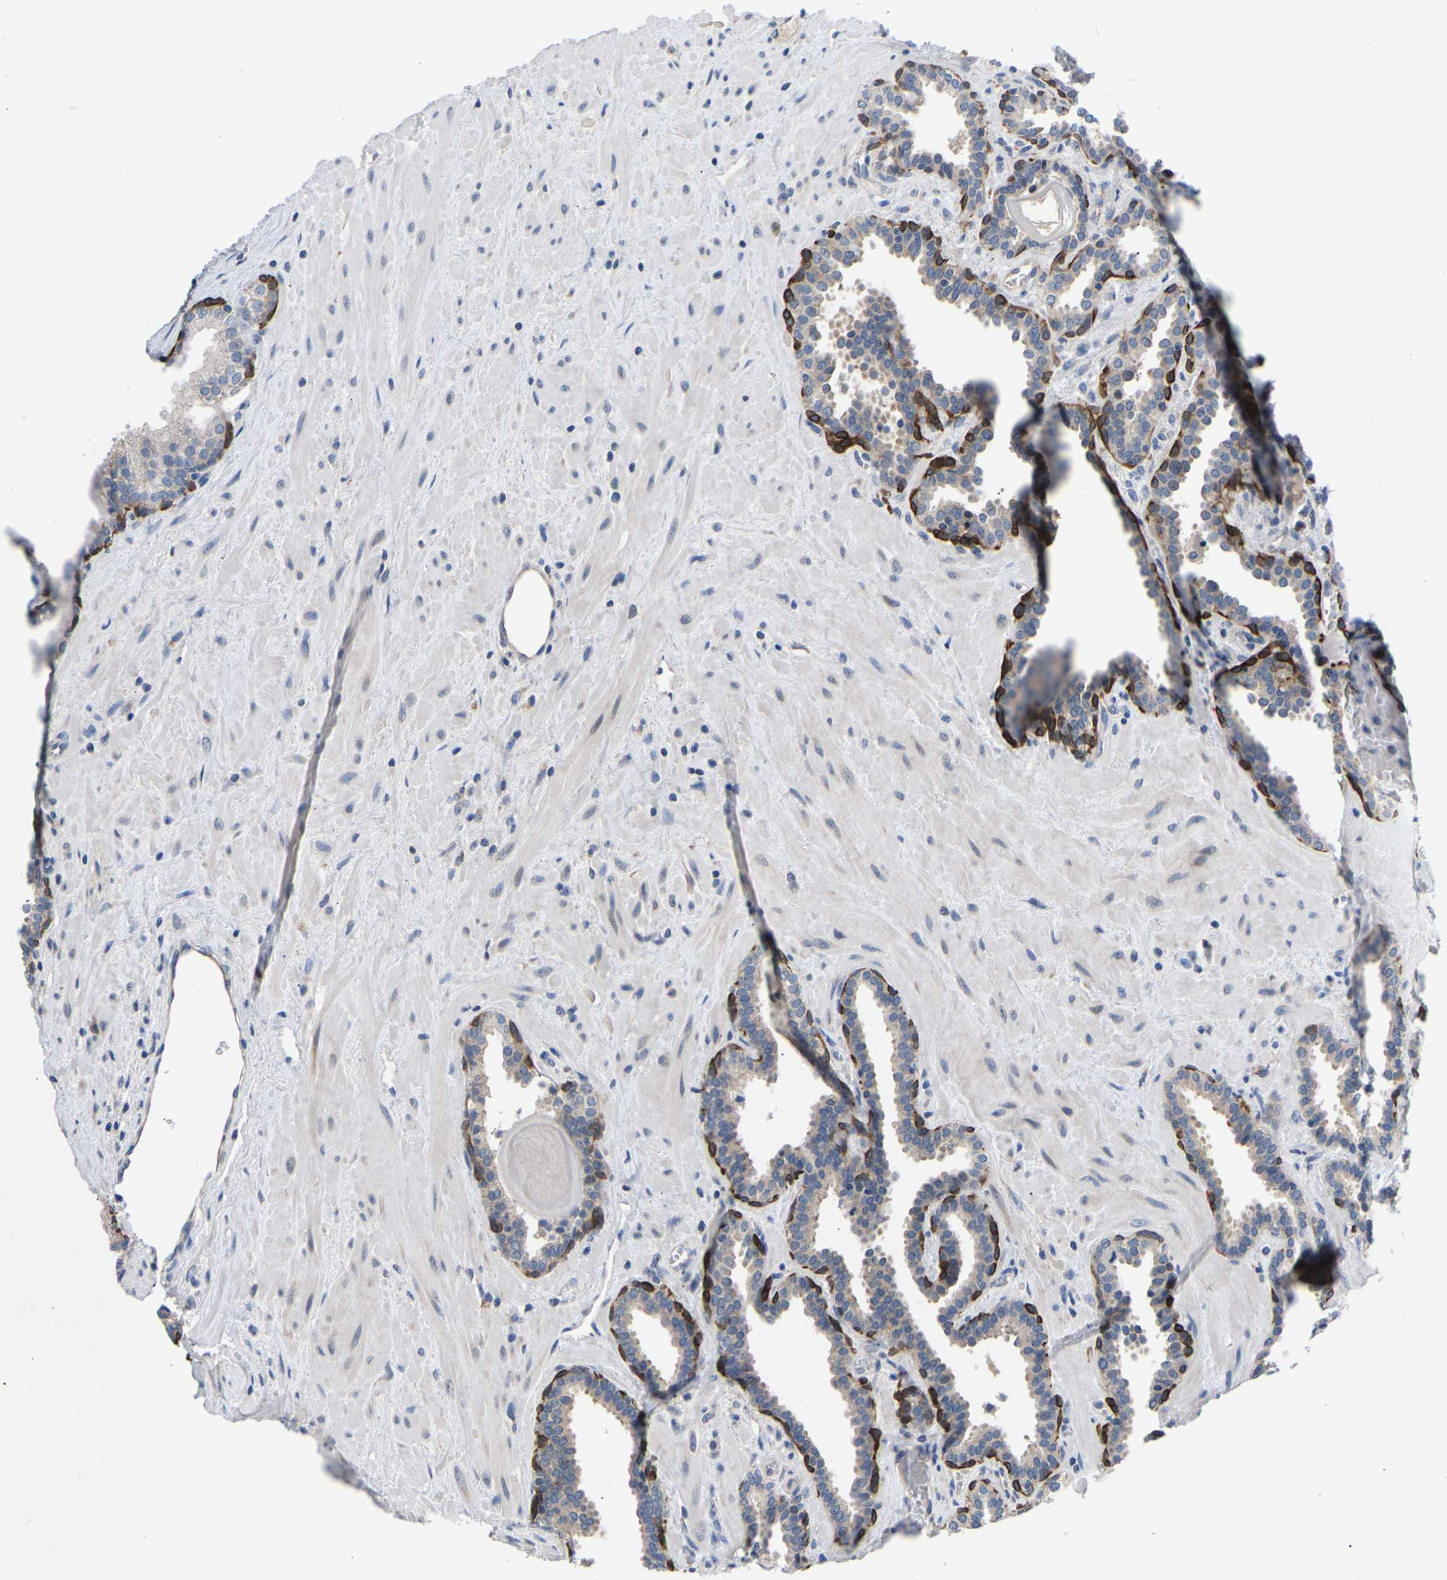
{"staining": {"intensity": "strong", "quantity": "<25%", "location": "cytoplasmic/membranous"}, "tissue": "prostate", "cell_type": "Glandular cells", "image_type": "normal", "snomed": [{"axis": "morphology", "description": "Normal tissue, NOS"}, {"axis": "topography", "description": "Prostate"}], "caption": "Prostate stained for a protein shows strong cytoplasmic/membranous positivity in glandular cells. (IHC, brightfield microscopy, high magnification).", "gene": "ABCA10", "patient": {"sex": "male", "age": 51}}